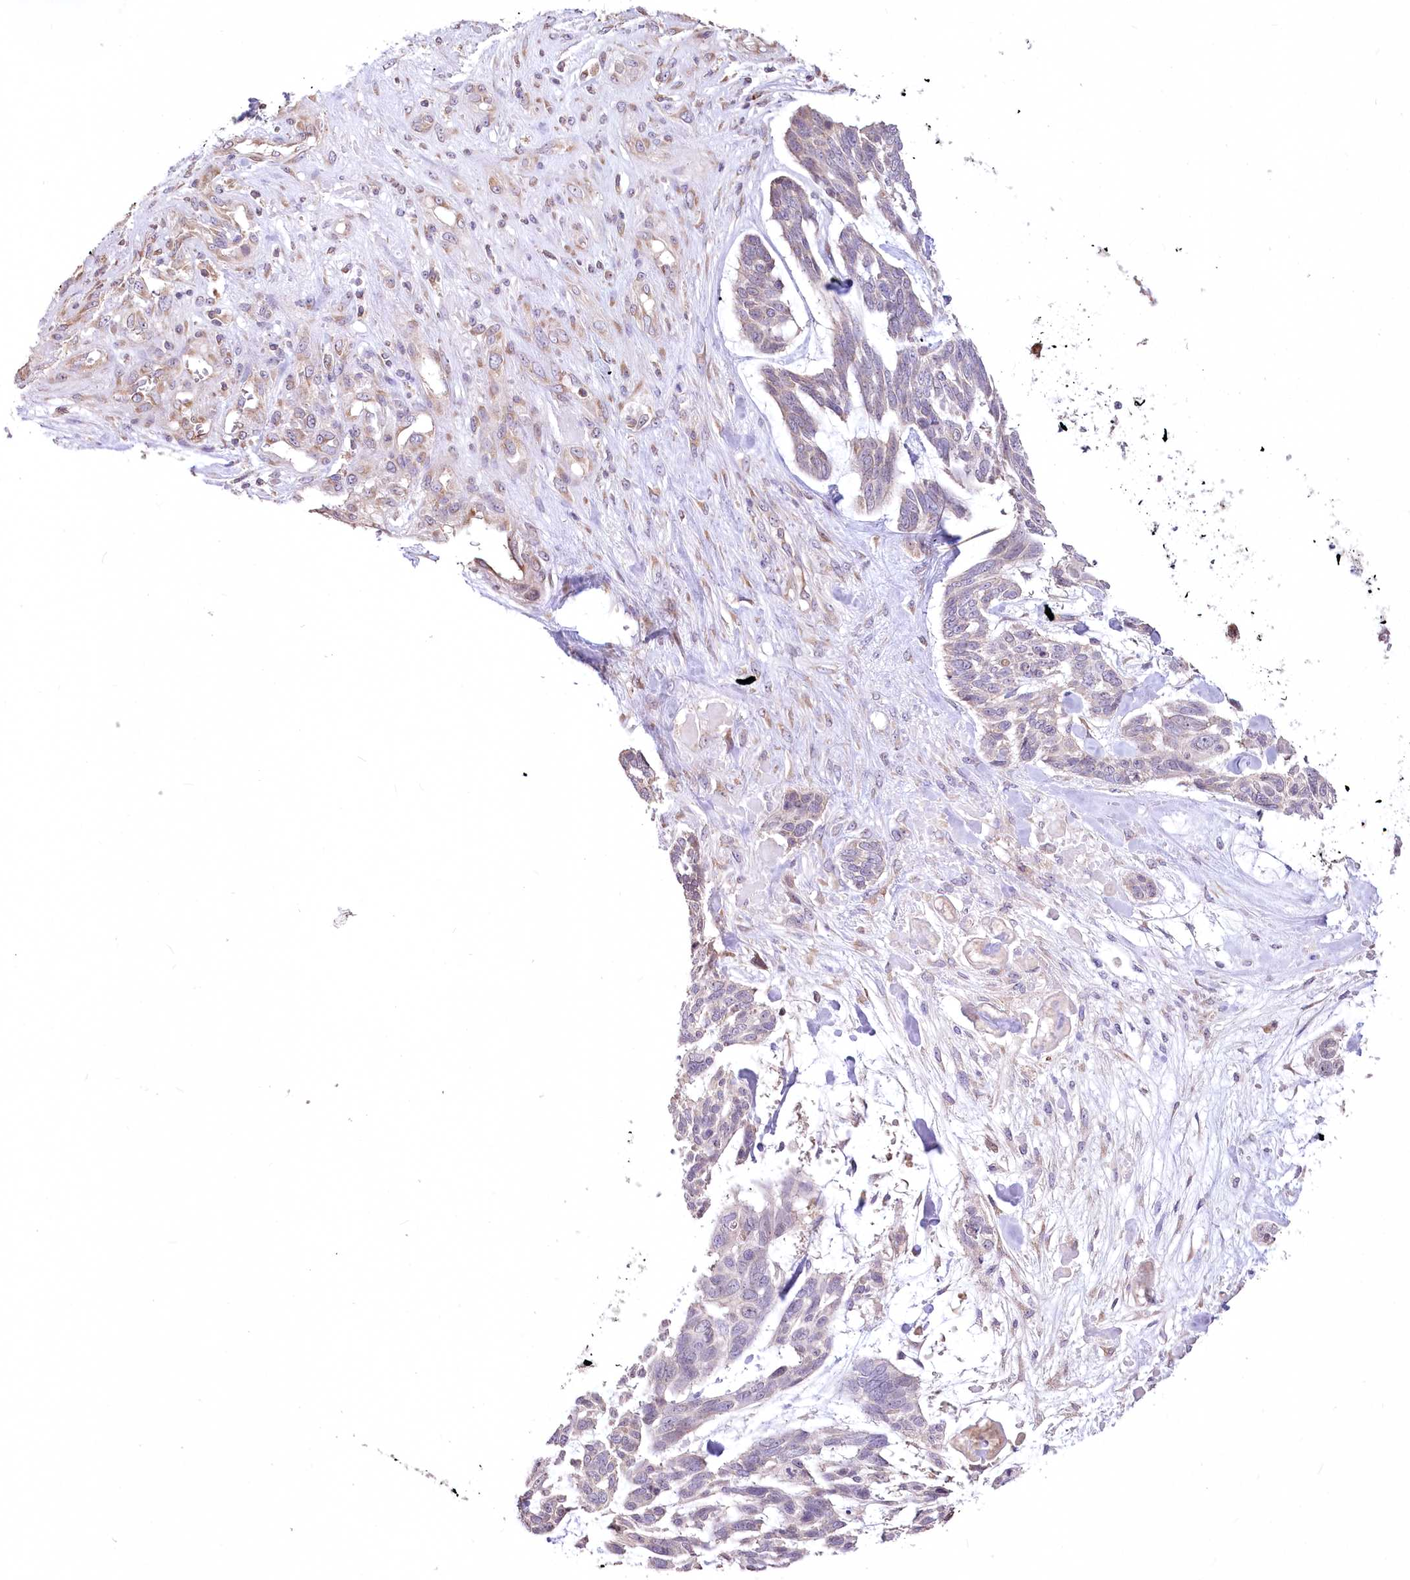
{"staining": {"intensity": "negative", "quantity": "none", "location": "none"}, "tissue": "skin cancer", "cell_type": "Tumor cells", "image_type": "cancer", "snomed": [{"axis": "morphology", "description": "Basal cell carcinoma"}, {"axis": "topography", "description": "Skin"}], "caption": "Immunohistochemical staining of skin basal cell carcinoma demonstrates no significant positivity in tumor cells. (DAB immunohistochemistry with hematoxylin counter stain).", "gene": "STT3B", "patient": {"sex": "male", "age": 88}}